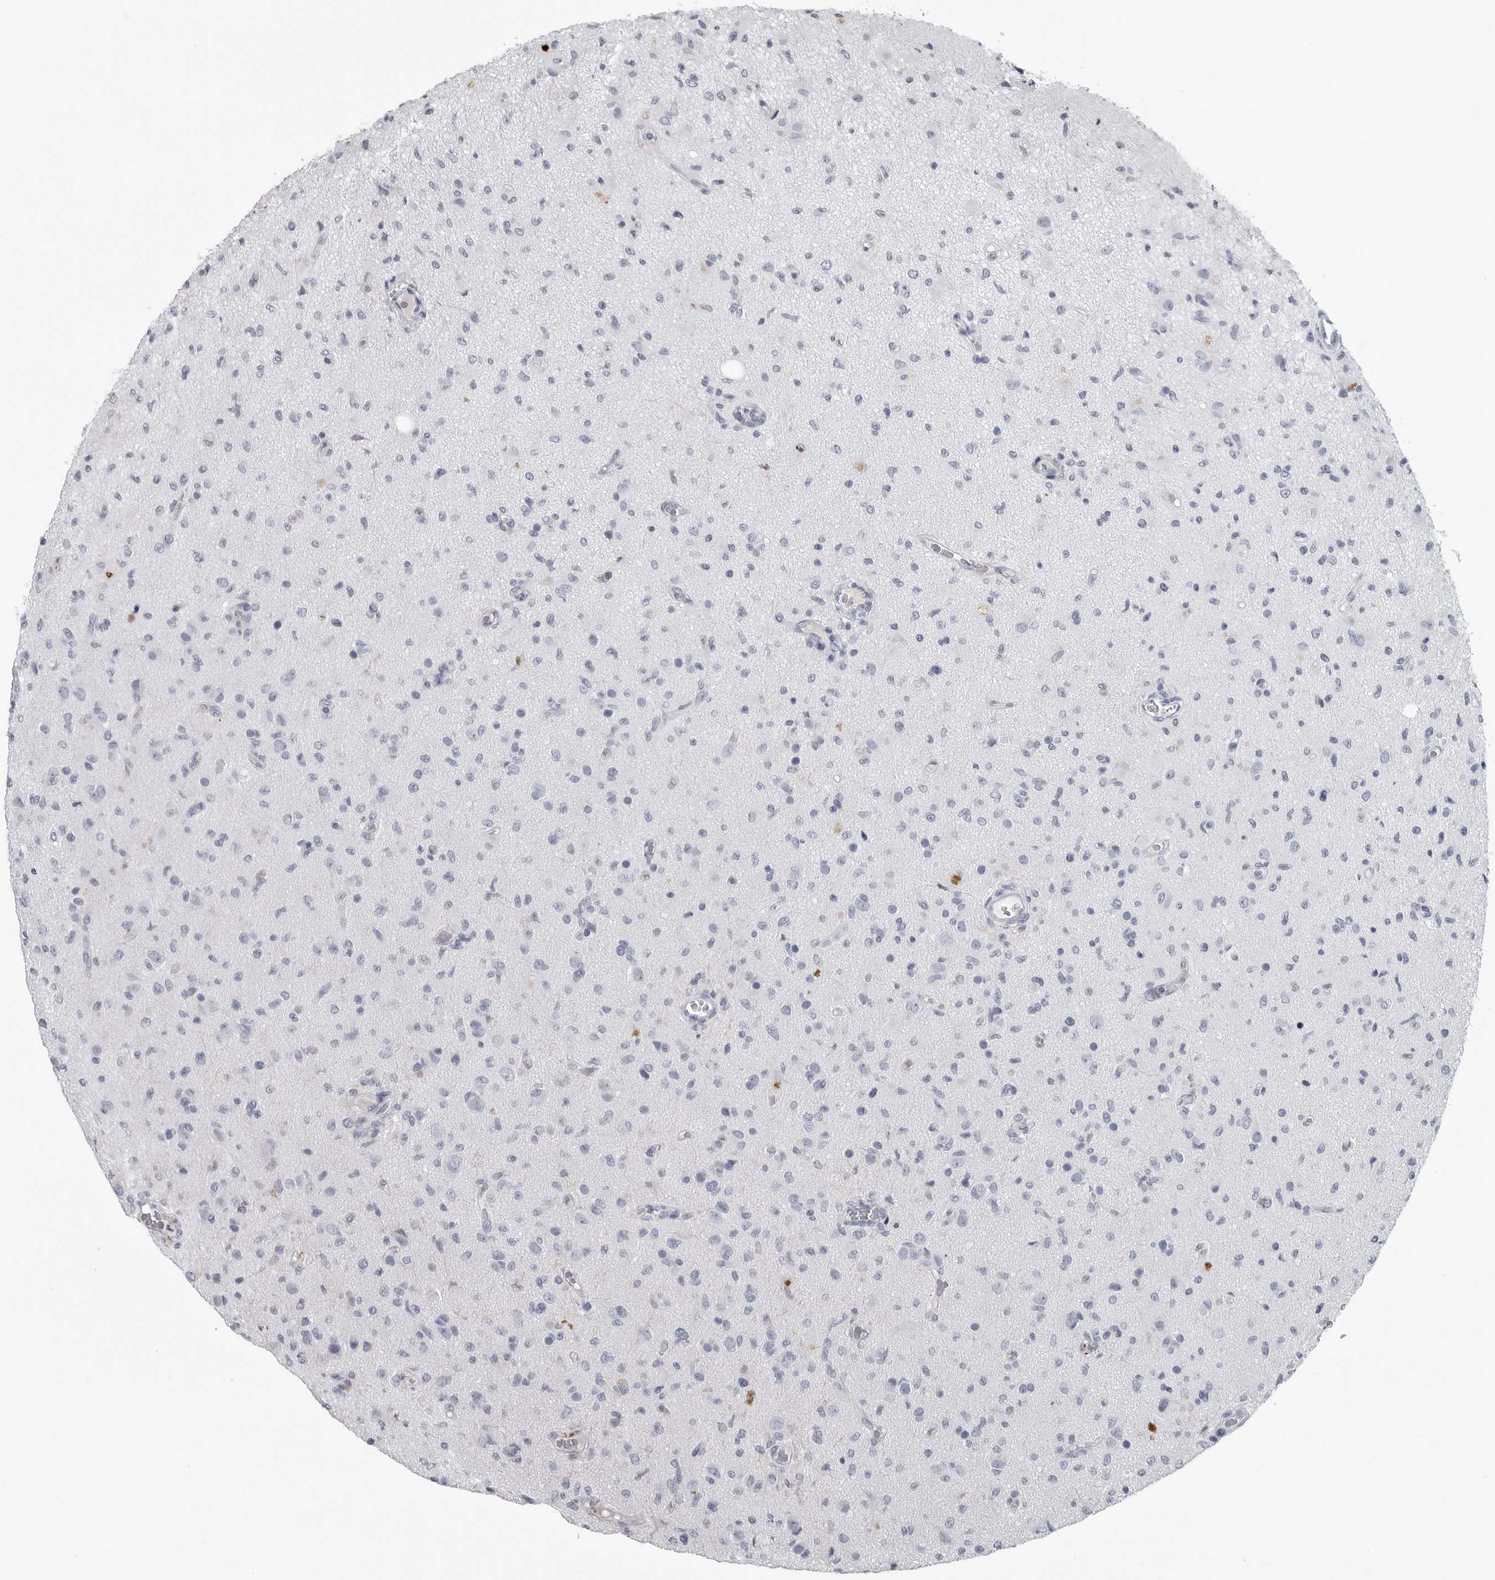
{"staining": {"intensity": "negative", "quantity": "none", "location": "none"}, "tissue": "glioma", "cell_type": "Tumor cells", "image_type": "cancer", "snomed": [{"axis": "morphology", "description": "Glioma, malignant, High grade"}, {"axis": "topography", "description": "Brain"}], "caption": "High magnification brightfield microscopy of malignant glioma (high-grade) stained with DAB (3,3'-diaminobenzidine) (brown) and counterstained with hematoxylin (blue): tumor cells show no significant positivity. (Brightfield microscopy of DAB immunohistochemistry at high magnification).", "gene": "AMPD1", "patient": {"sex": "female", "age": 57}}